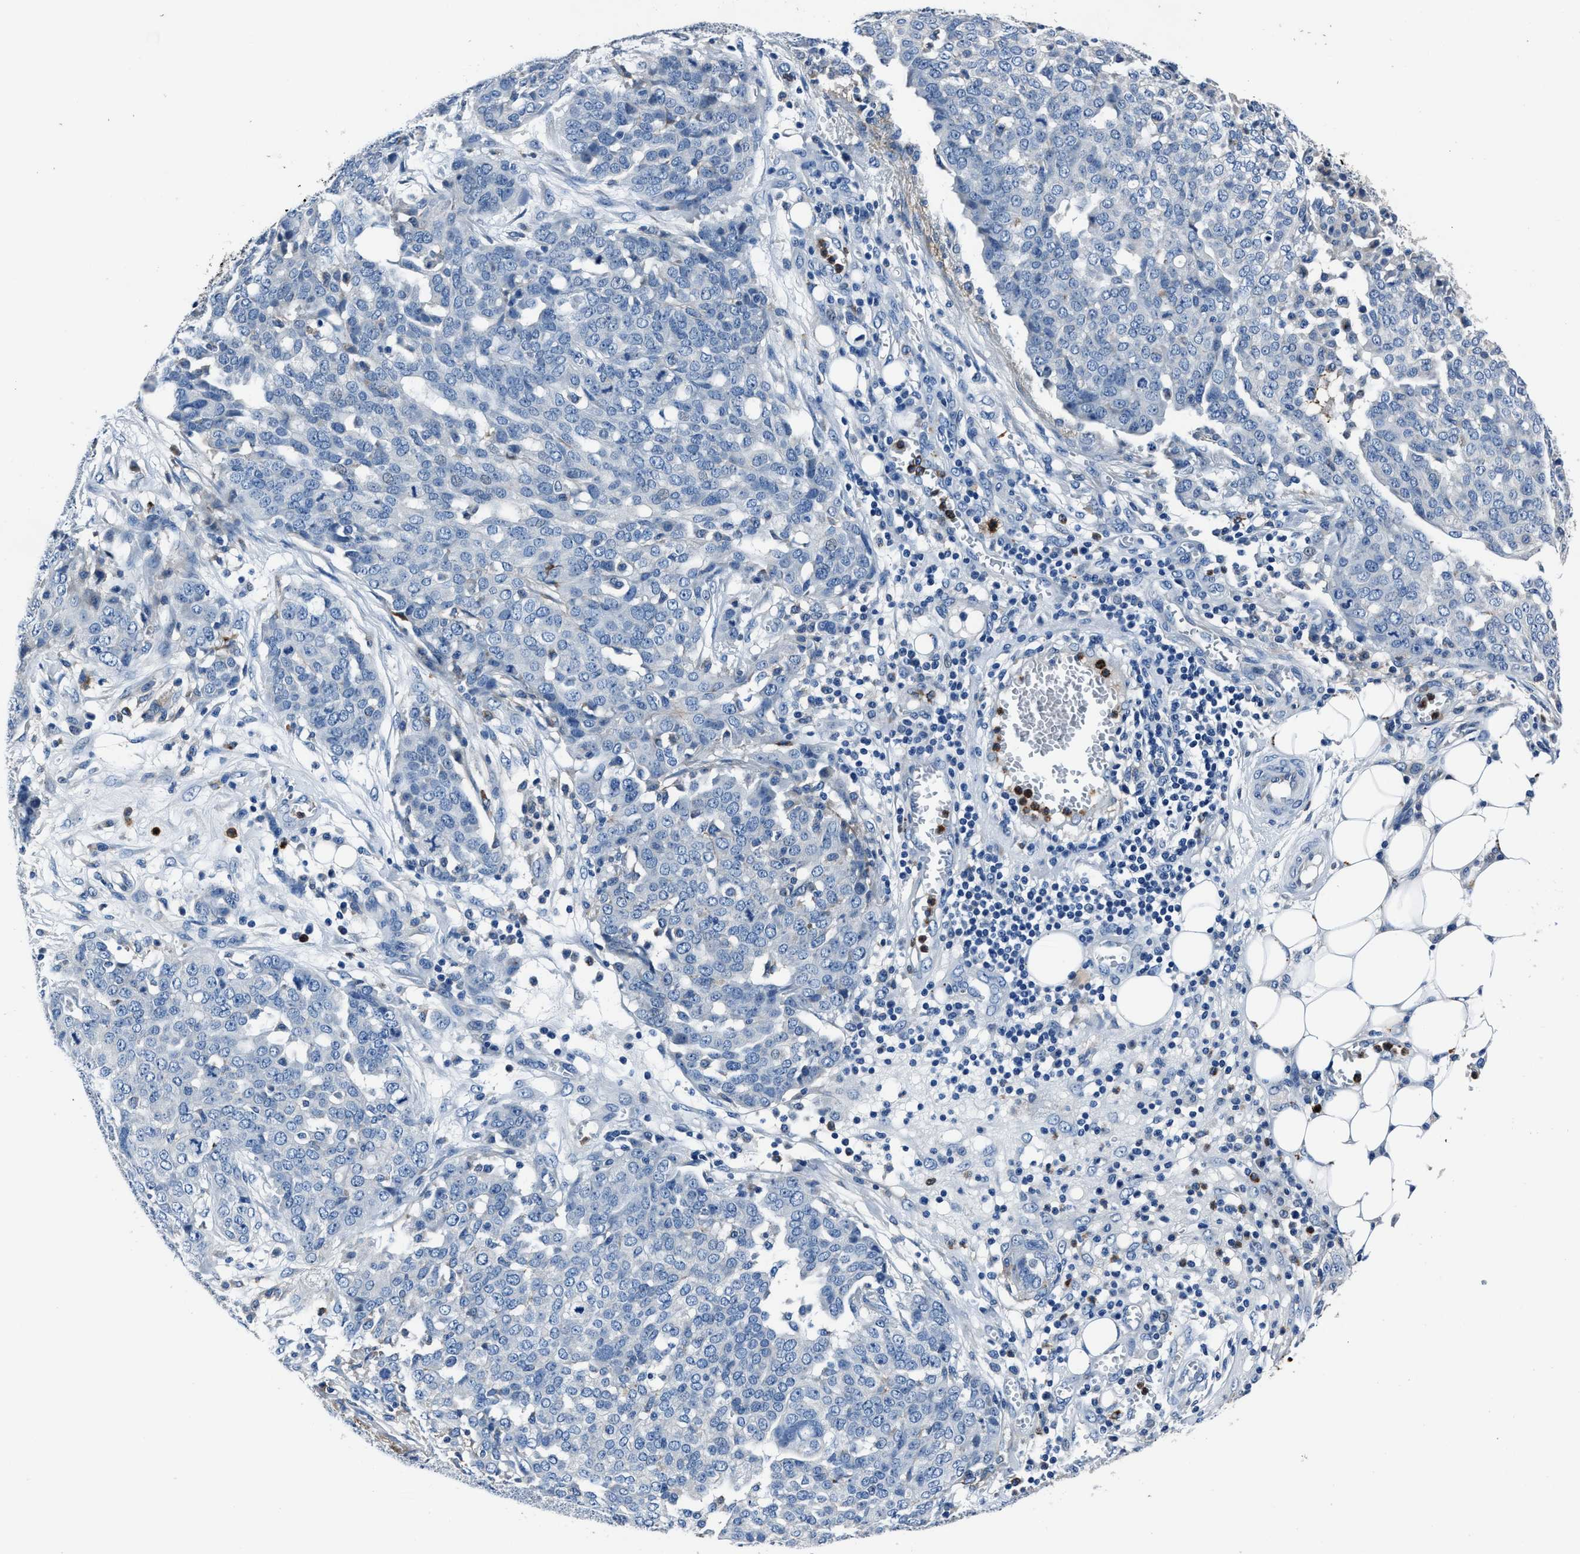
{"staining": {"intensity": "negative", "quantity": "none", "location": "none"}, "tissue": "ovarian cancer", "cell_type": "Tumor cells", "image_type": "cancer", "snomed": [{"axis": "morphology", "description": "Cystadenocarcinoma, serous, NOS"}, {"axis": "topography", "description": "Soft tissue"}, {"axis": "topography", "description": "Ovary"}], "caption": "Ovarian cancer was stained to show a protein in brown. There is no significant expression in tumor cells.", "gene": "FGL2", "patient": {"sex": "female", "age": 57}}